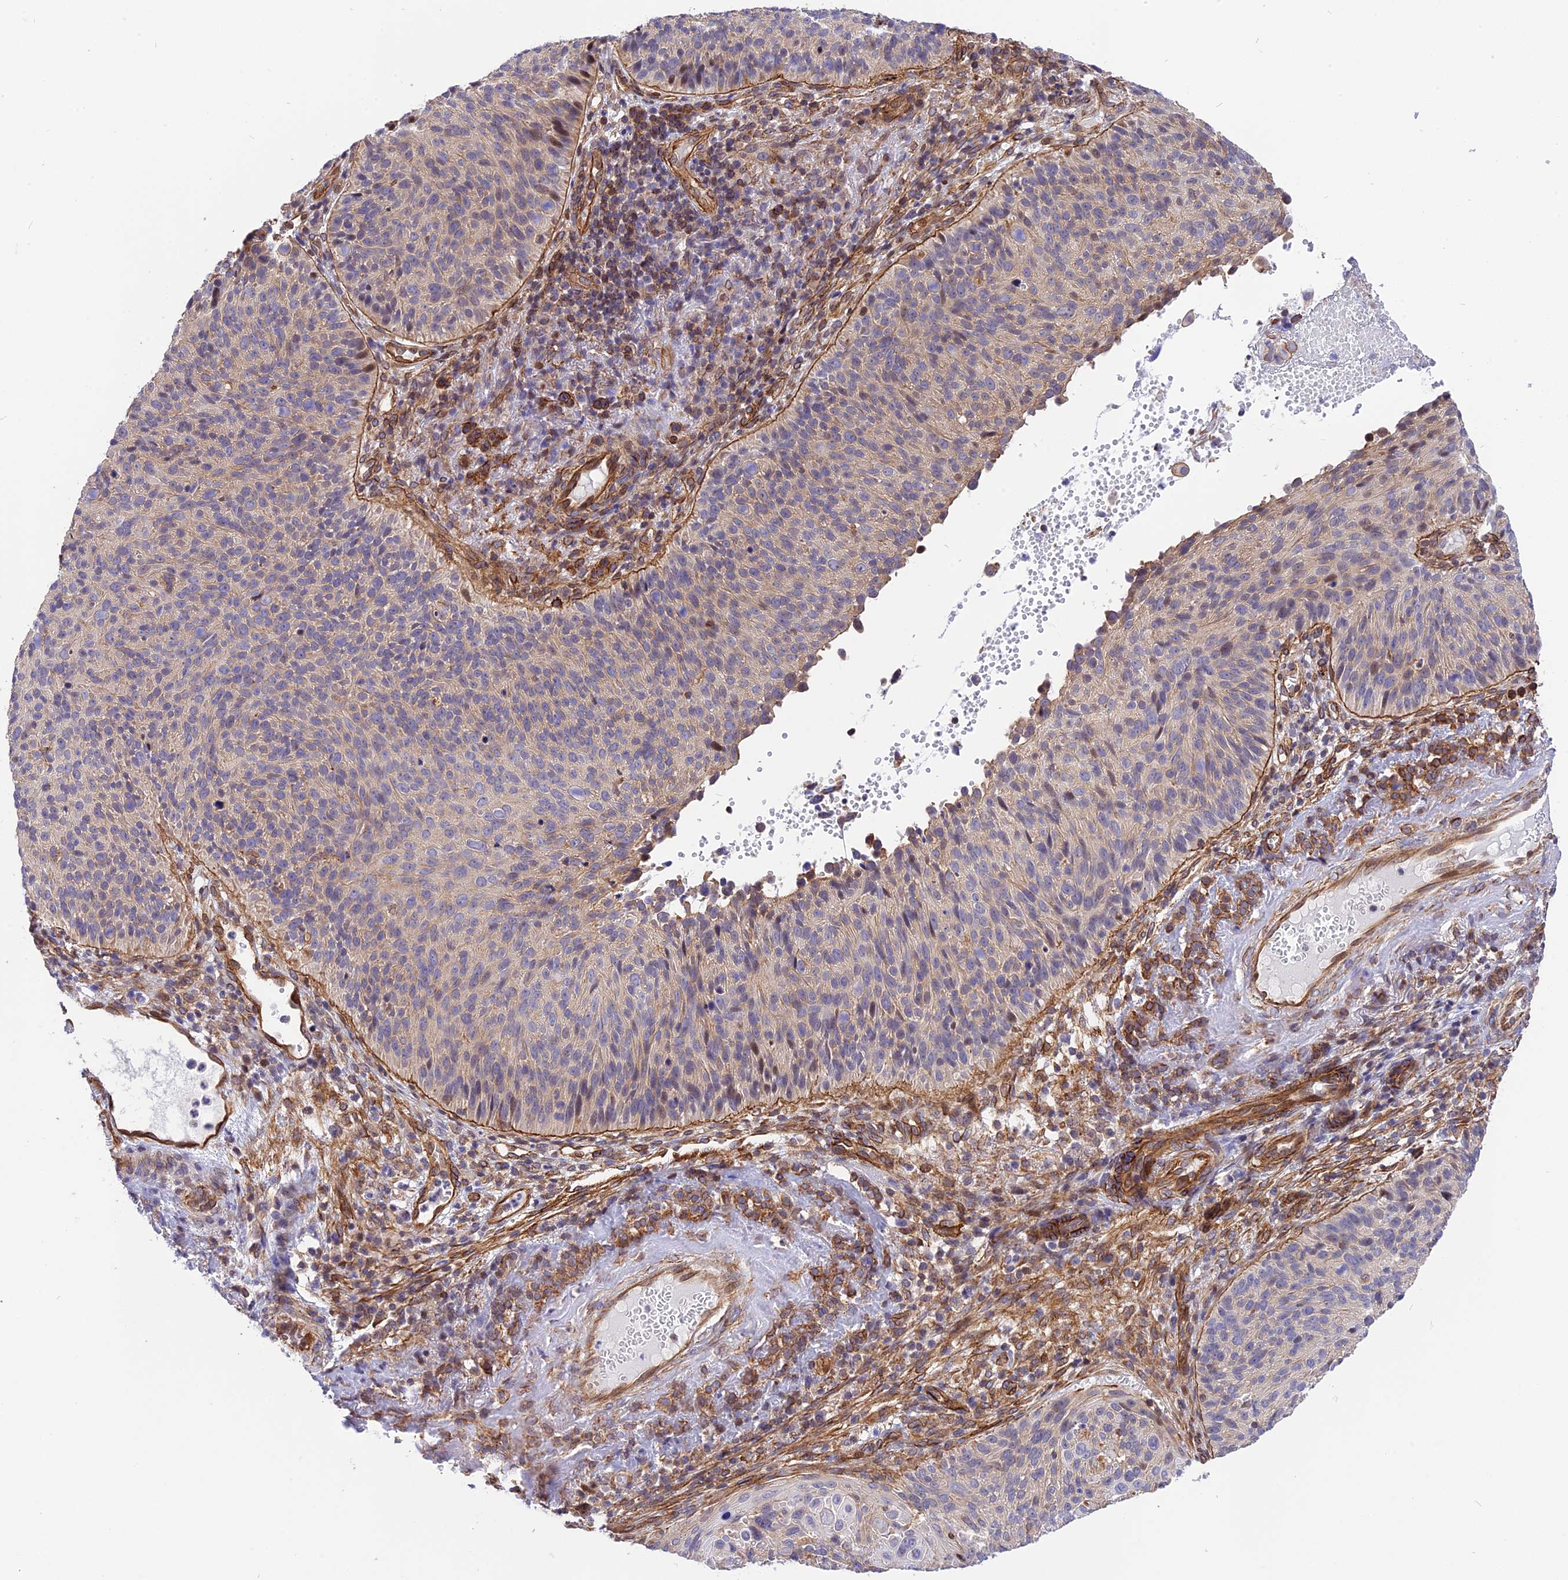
{"staining": {"intensity": "negative", "quantity": "none", "location": "none"}, "tissue": "cervical cancer", "cell_type": "Tumor cells", "image_type": "cancer", "snomed": [{"axis": "morphology", "description": "Squamous cell carcinoma, NOS"}, {"axis": "topography", "description": "Cervix"}], "caption": "An immunohistochemistry (IHC) micrograph of squamous cell carcinoma (cervical) is shown. There is no staining in tumor cells of squamous cell carcinoma (cervical).", "gene": "R3HDM4", "patient": {"sex": "female", "age": 74}}